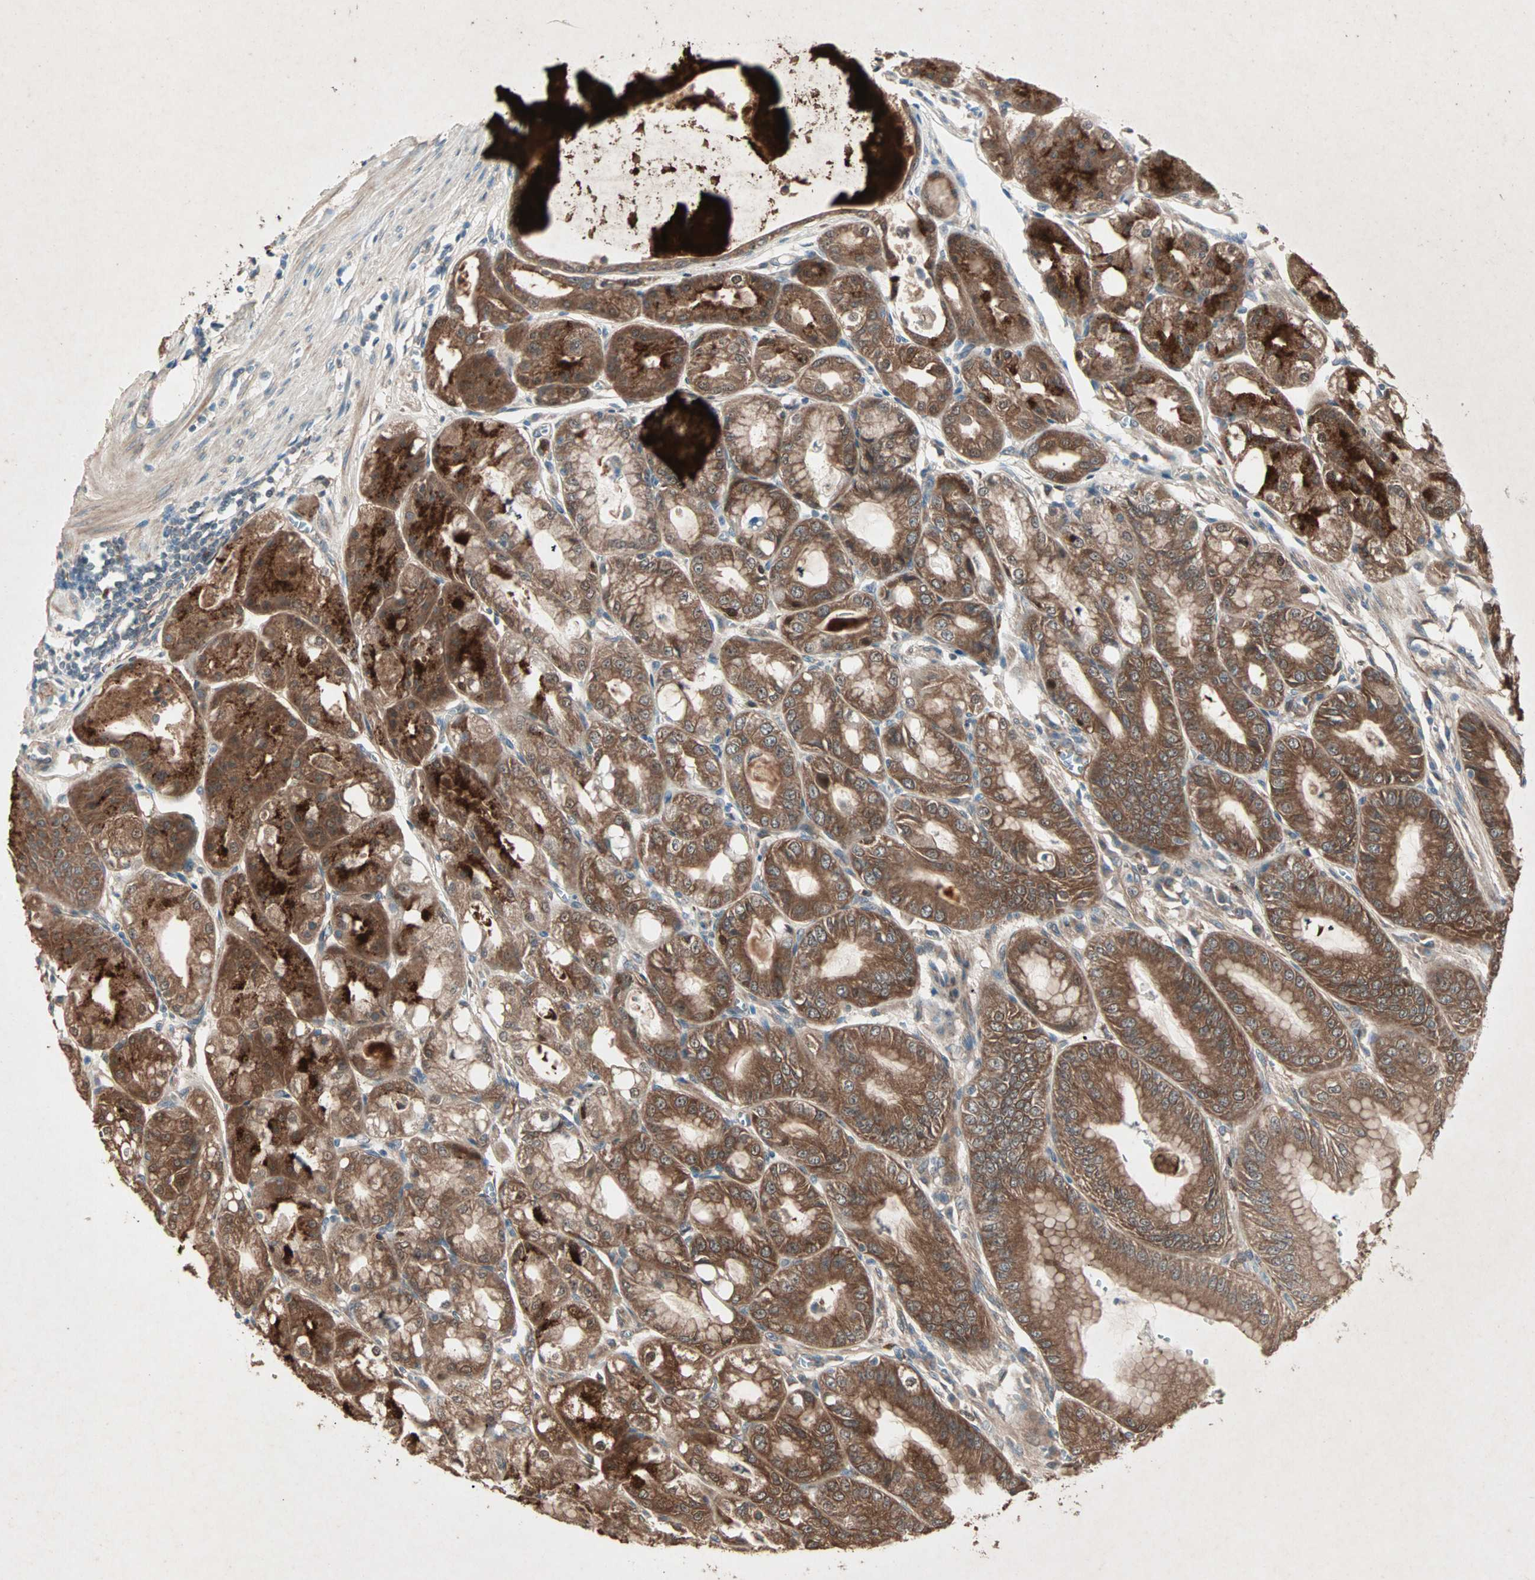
{"staining": {"intensity": "strong", "quantity": ">75%", "location": "cytoplasmic/membranous"}, "tissue": "stomach", "cell_type": "Glandular cells", "image_type": "normal", "snomed": [{"axis": "morphology", "description": "Normal tissue, NOS"}, {"axis": "topography", "description": "Stomach, lower"}], "caption": "The micrograph displays staining of normal stomach, revealing strong cytoplasmic/membranous protein staining (brown color) within glandular cells. (IHC, brightfield microscopy, high magnification).", "gene": "SDSL", "patient": {"sex": "male", "age": 71}}